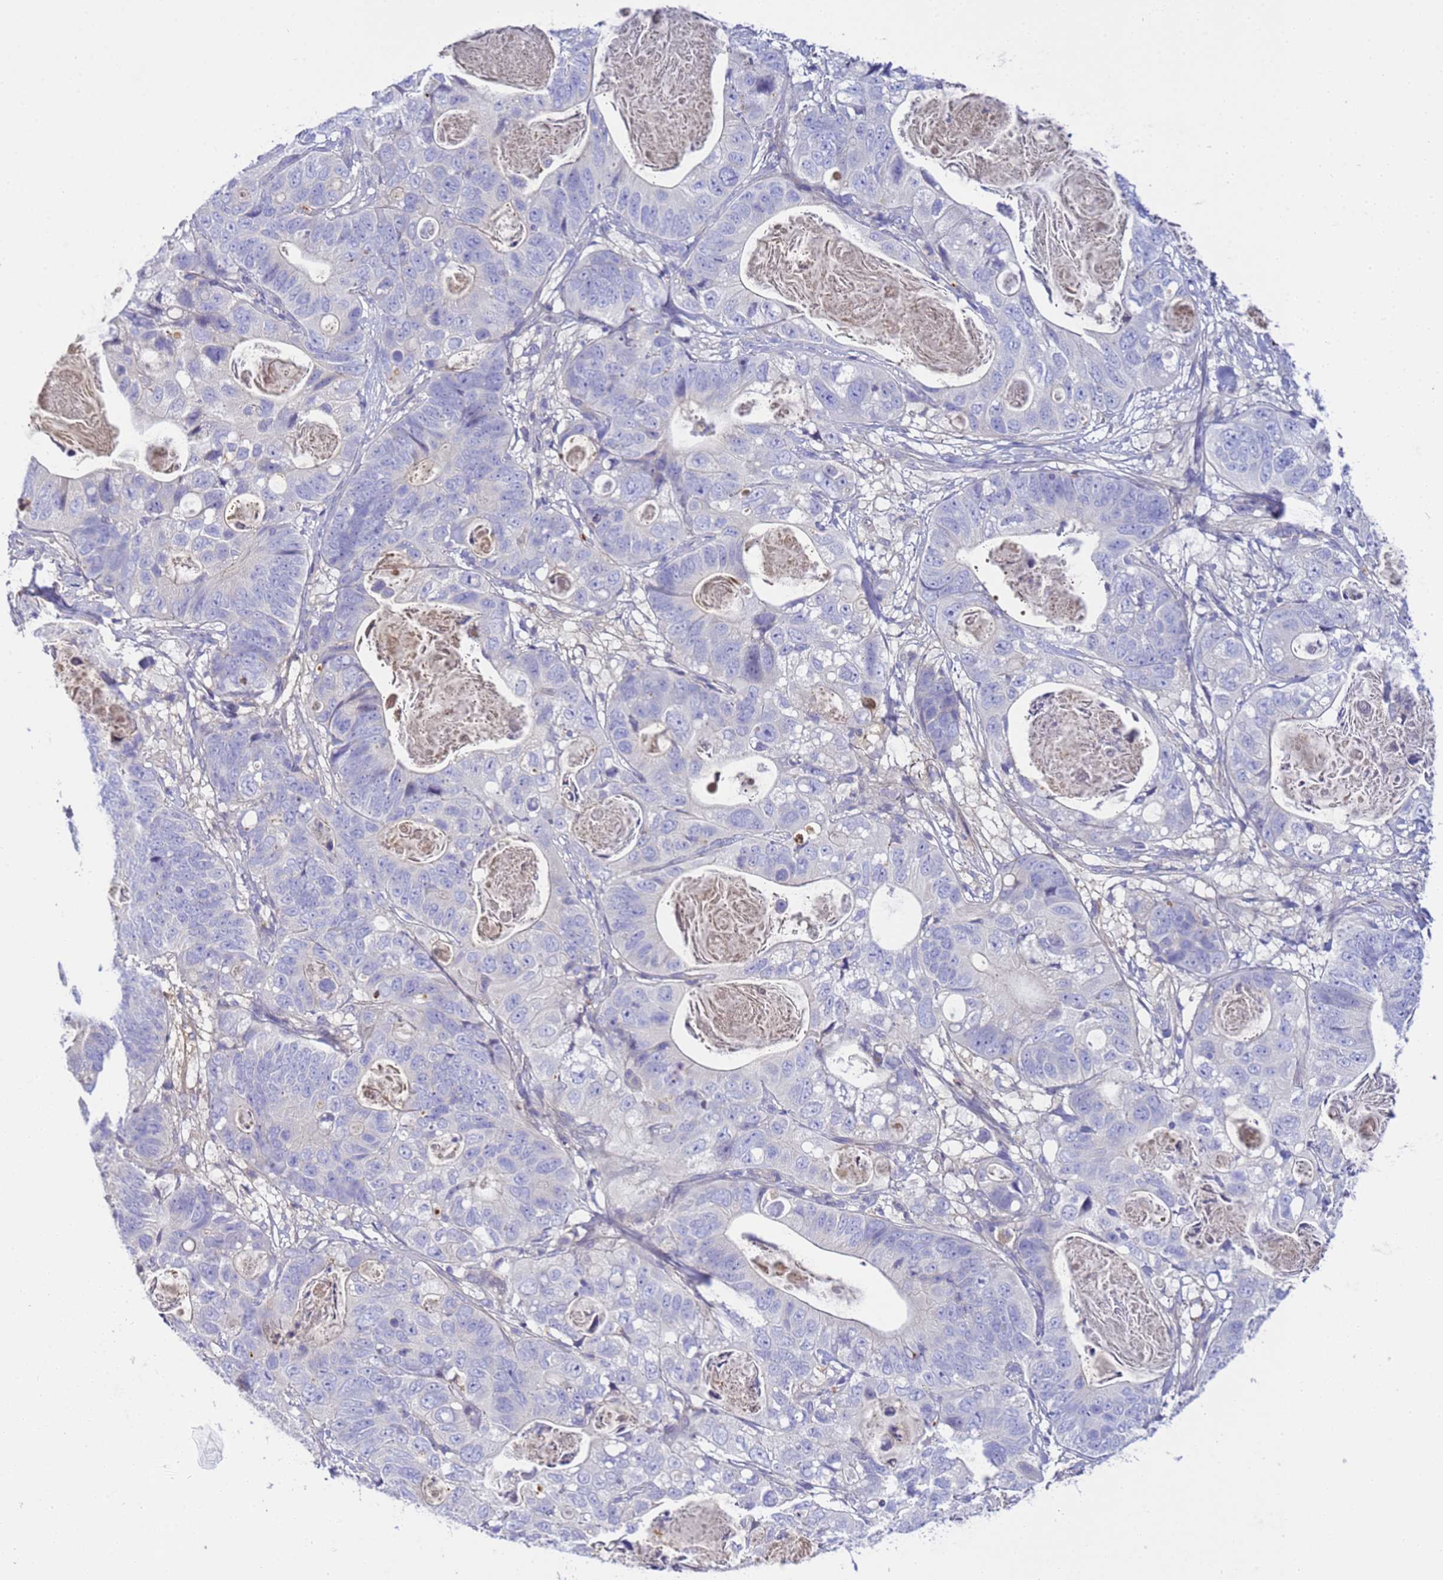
{"staining": {"intensity": "negative", "quantity": "none", "location": "none"}, "tissue": "stomach cancer", "cell_type": "Tumor cells", "image_type": "cancer", "snomed": [{"axis": "morphology", "description": "Normal tissue, NOS"}, {"axis": "morphology", "description": "Adenocarcinoma, NOS"}, {"axis": "topography", "description": "Stomach"}], "caption": "Immunohistochemistry (IHC) micrograph of neoplastic tissue: stomach cancer (adenocarcinoma) stained with DAB (3,3'-diaminobenzidine) demonstrates no significant protein staining in tumor cells.", "gene": "TBCD", "patient": {"sex": "female", "age": 89}}